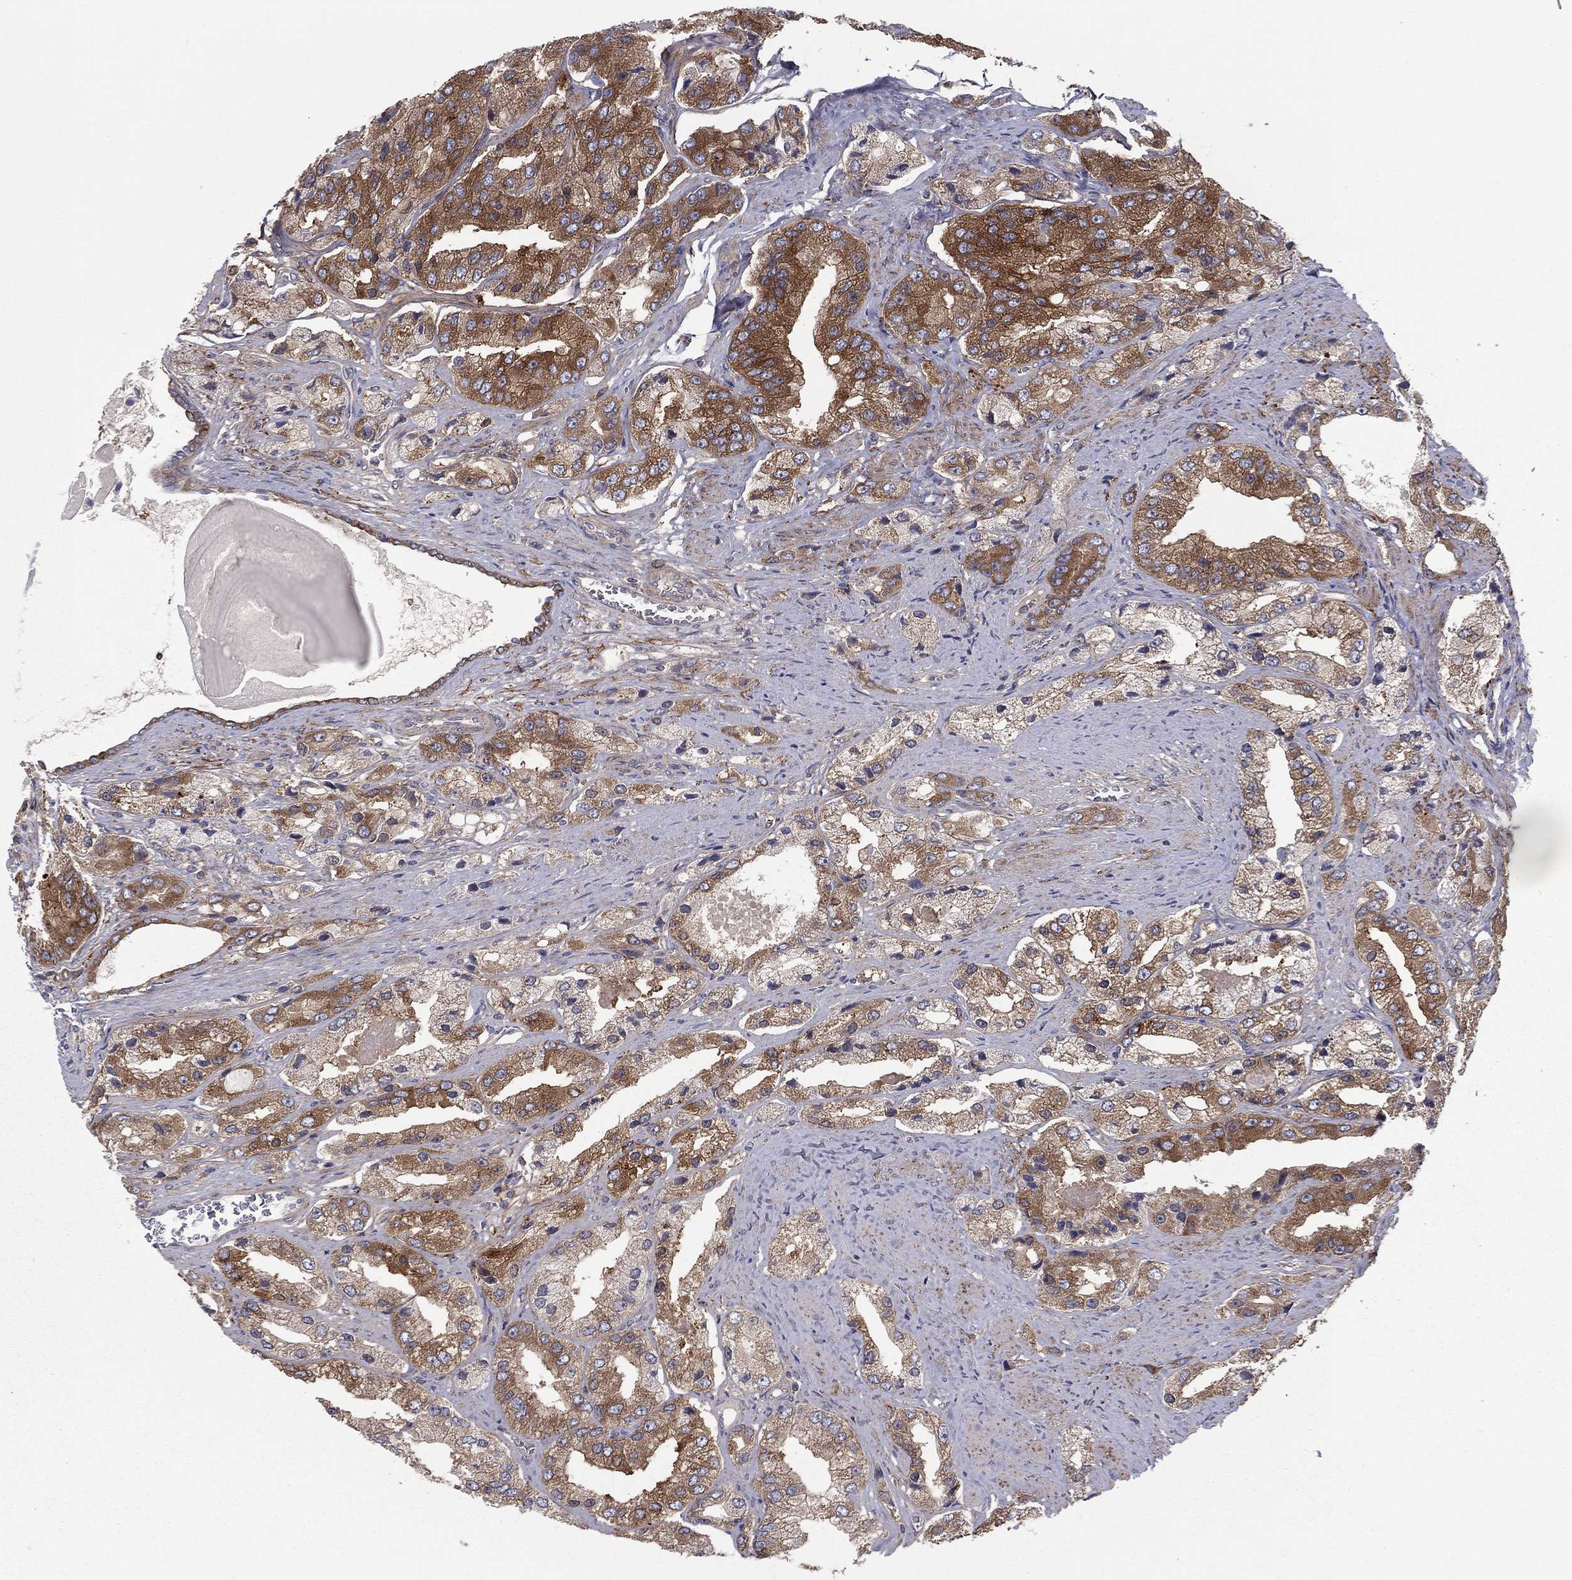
{"staining": {"intensity": "strong", "quantity": "25%-75%", "location": "cytoplasmic/membranous"}, "tissue": "prostate cancer", "cell_type": "Tumor cells", "image_type": "cancer", "snomed": [{"axis": "morphology", "description": "Adenocarcinoma, Low grade"}, {"axis": "topography", "description": "Prostate"}], "caption": "Protein expression analysis of human low-grade adenocarcinoma (prostate) reveals strong cytoplasmic/membranous staining in about 25%-75% of tumor cells.", "gene": "RNF123", "patient": {"sex": "male", "age": 69}}